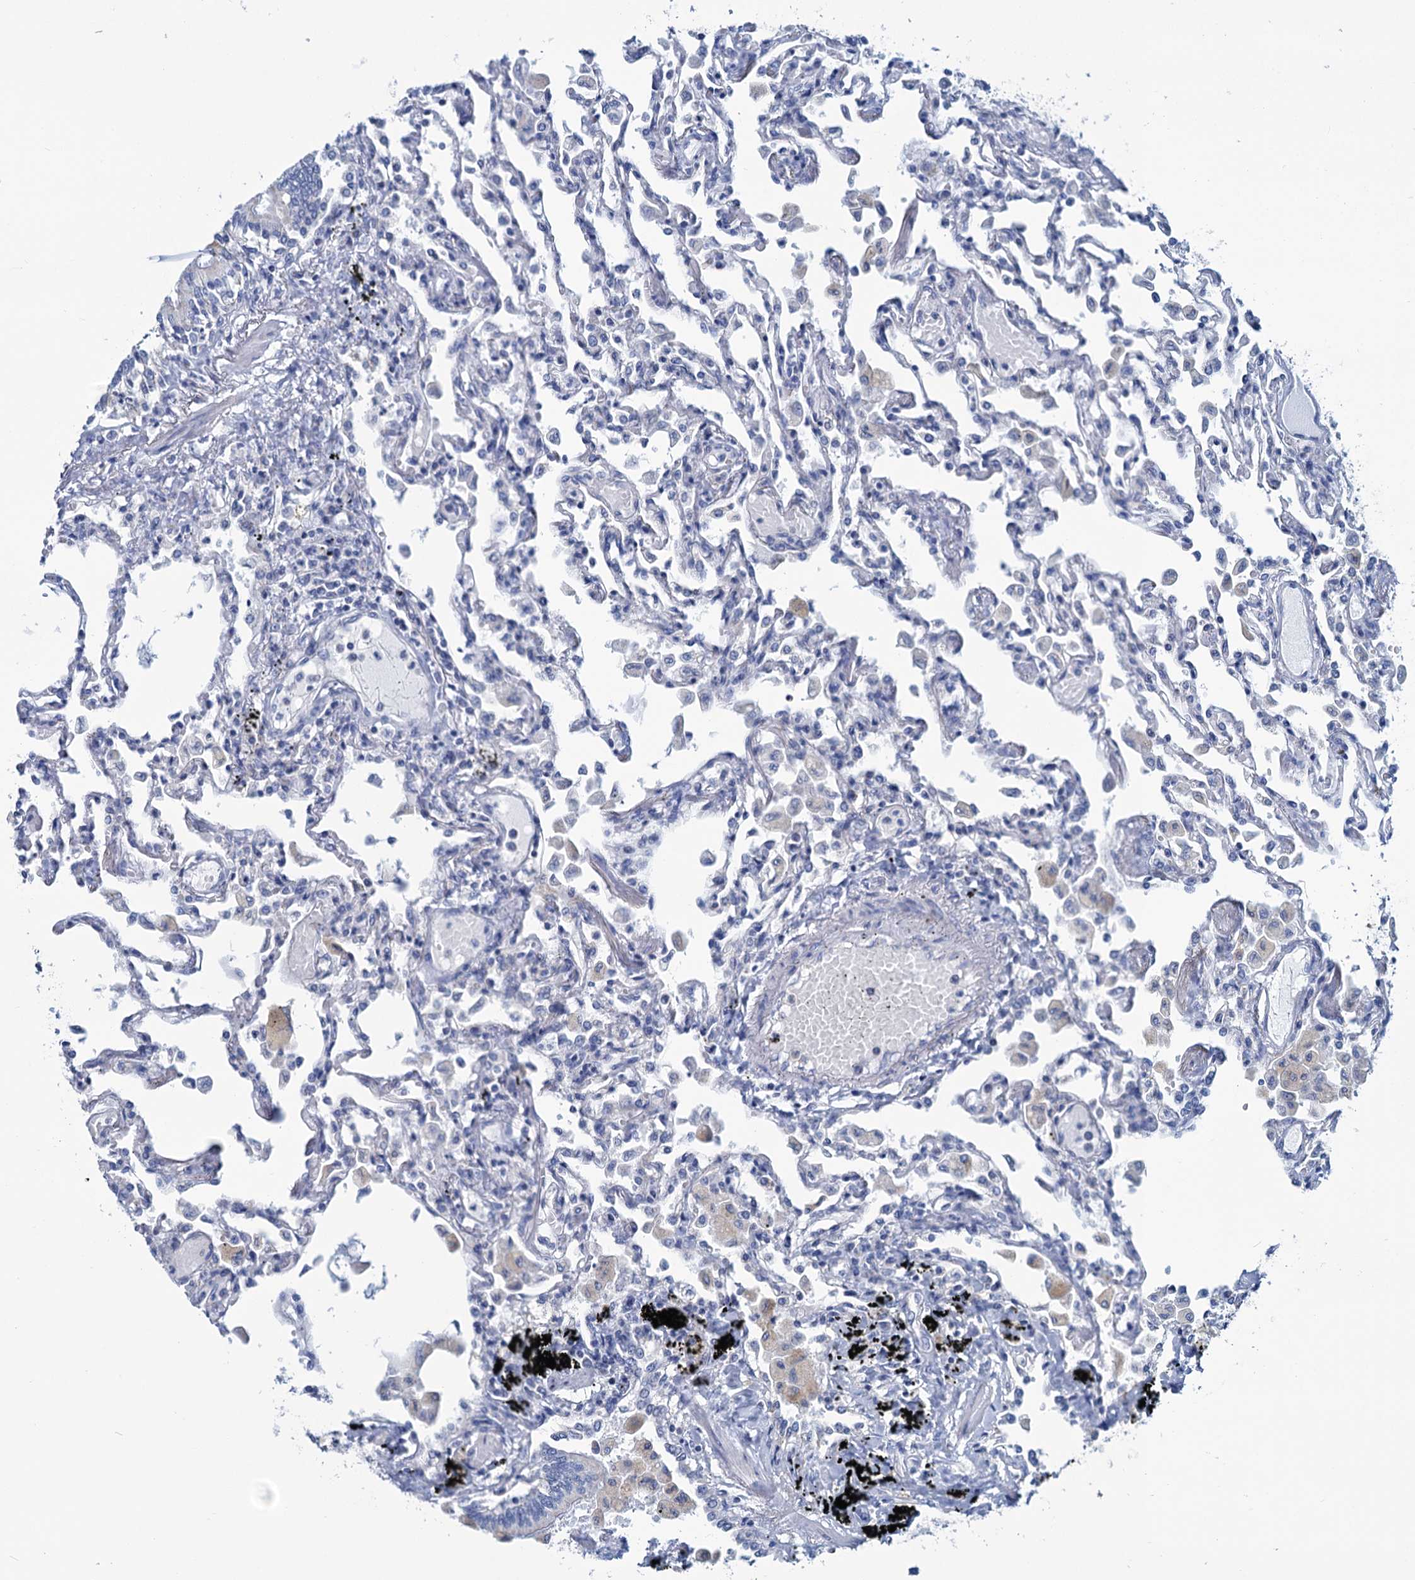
{"staining": {"intensity": "negative", "quantity": "none", "location": "none"}, "tissue": "lung", "cell_type": "Alveolar cells", "image_type": "normal", "snomed": [{"axis": "morphology", "description": "Normal tissue, NOS"}, {"axis": "topography", "description": "Bronchus"}, {"axis": "topography", "description": "Lung"}], "caption": "This is an IHC photomicrograph of normal lung. There is no positivity in alveolar cells.", "gene": "SLC1A3", "patient": {"sex": "female", "age": 49}}